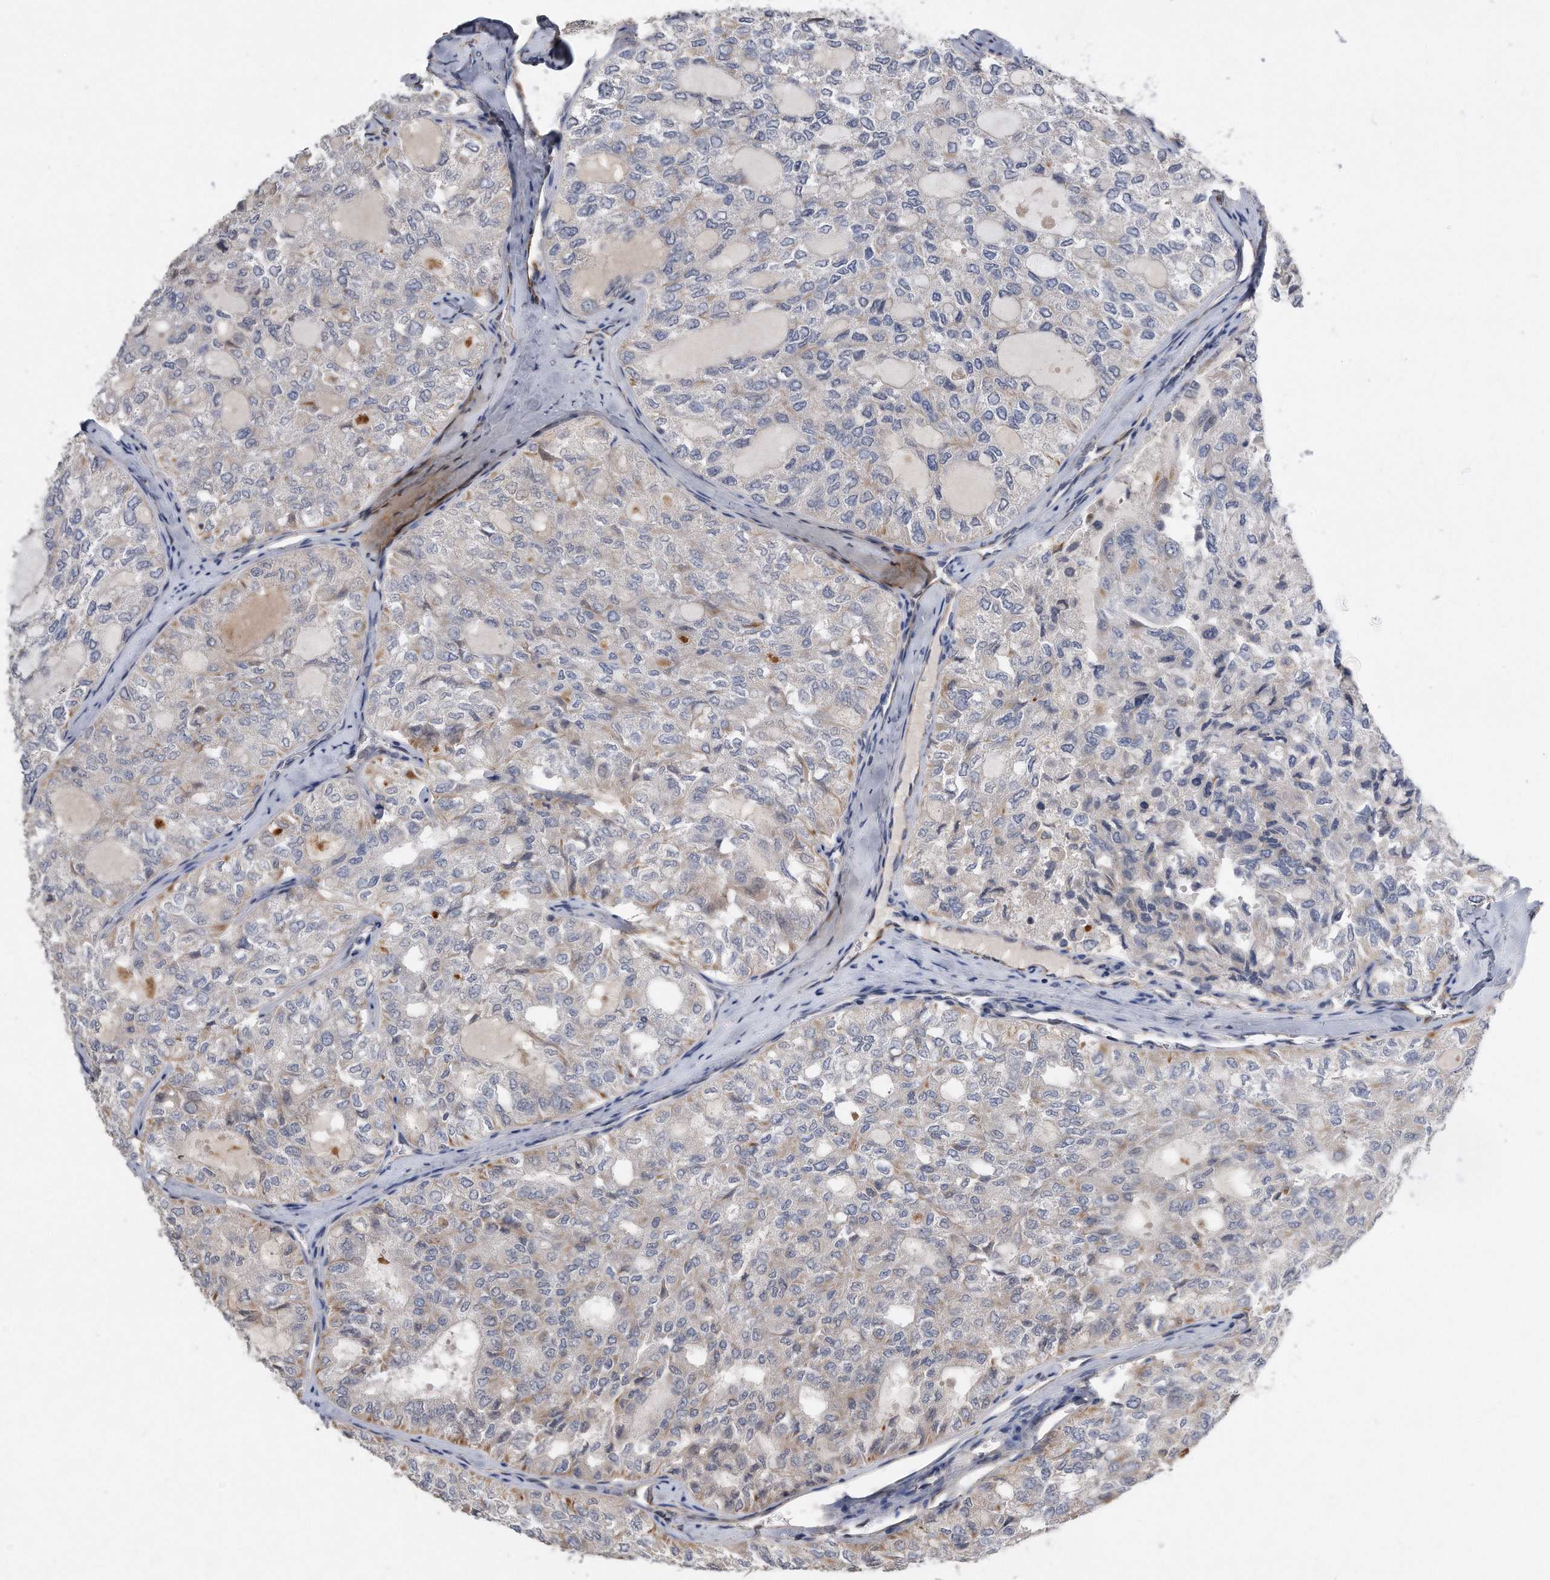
{"staining": {"intensity": "negative", "quantity": "none", "location": "none"}, "tissue": "thyroid cancer", "cell_type": "Tumor cells", "image_type": "cancer", "snomed": [{"axis": "morphology", "description": "Follicular adenoma carcinoma, NOS"}, {"axis": "topography", "description": "Thyroid gland"}], "caption": "A high-resolution image shows immunohistochemistry (IHC) staining of thyroid cancer (follicular adenoma carcinoma), which reveals no significant positivity in tumor cells. (DAB immunohistochemistry (IHC) visualized using brightfield microscopy, high magnification).", "gene": "GPC1", "patient": {"sex": "male", "age": 75}}